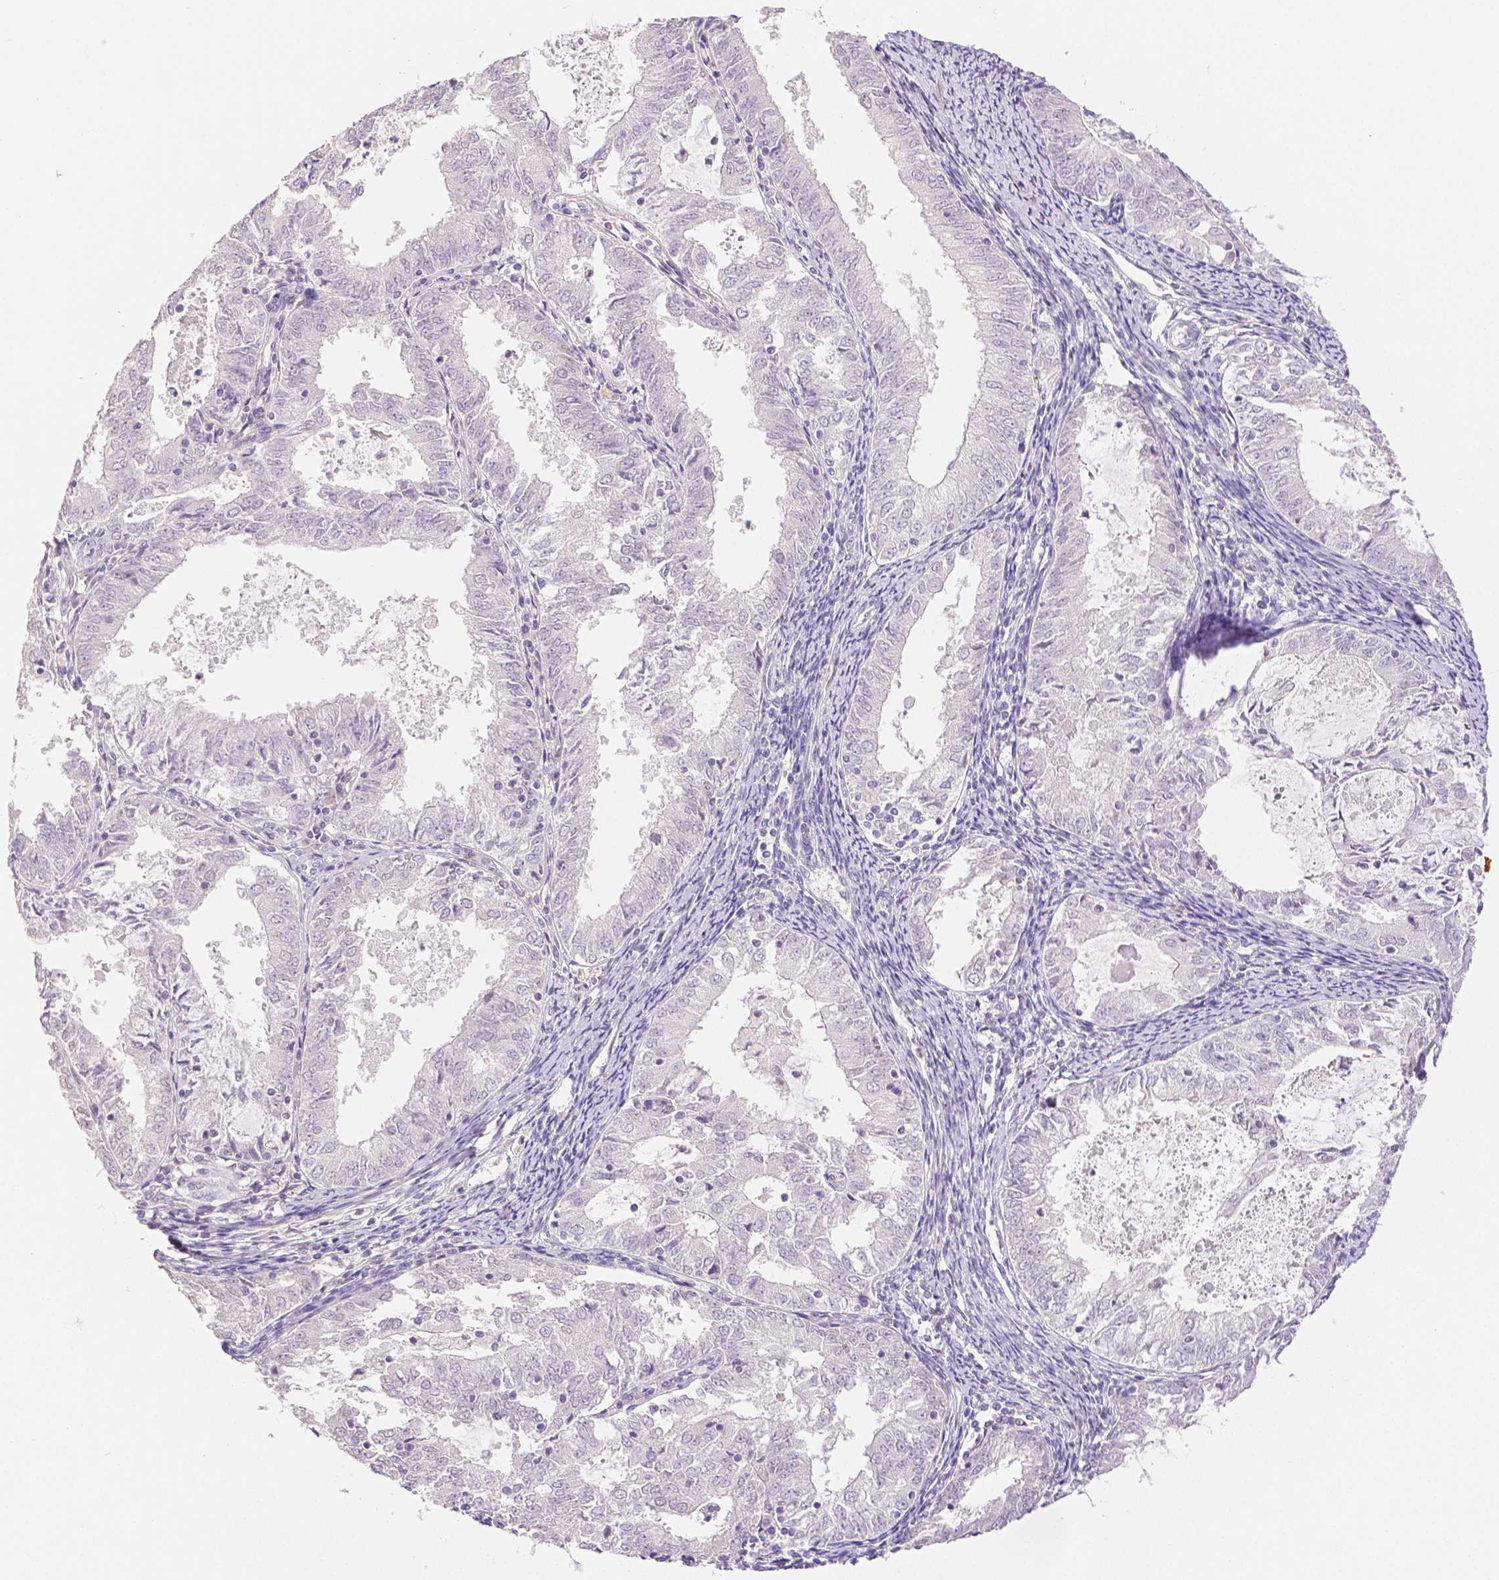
{"staining": {"intensity": "negative", "quantity": "none", "location": "none"}, "tissue": "endometrial cancer", "cell_type": "Tumor cells", "image_type": "cancer", "snomed": [{"axis": "morphology", "description": "Adenocarcinoma, NOS"}, {"axis": "topography", "description": "Endometrium"}], "caption": "An IHC micrograph of adenocarcinoma (endometrial) is shown. There is no staining in tumor cells of adenocarcinoma (endometrial). (Immunohistochemistry, brightfield microscopy, high magnification).", "gene": "THY1", "patient": {"sex": "female", "age": 57}}